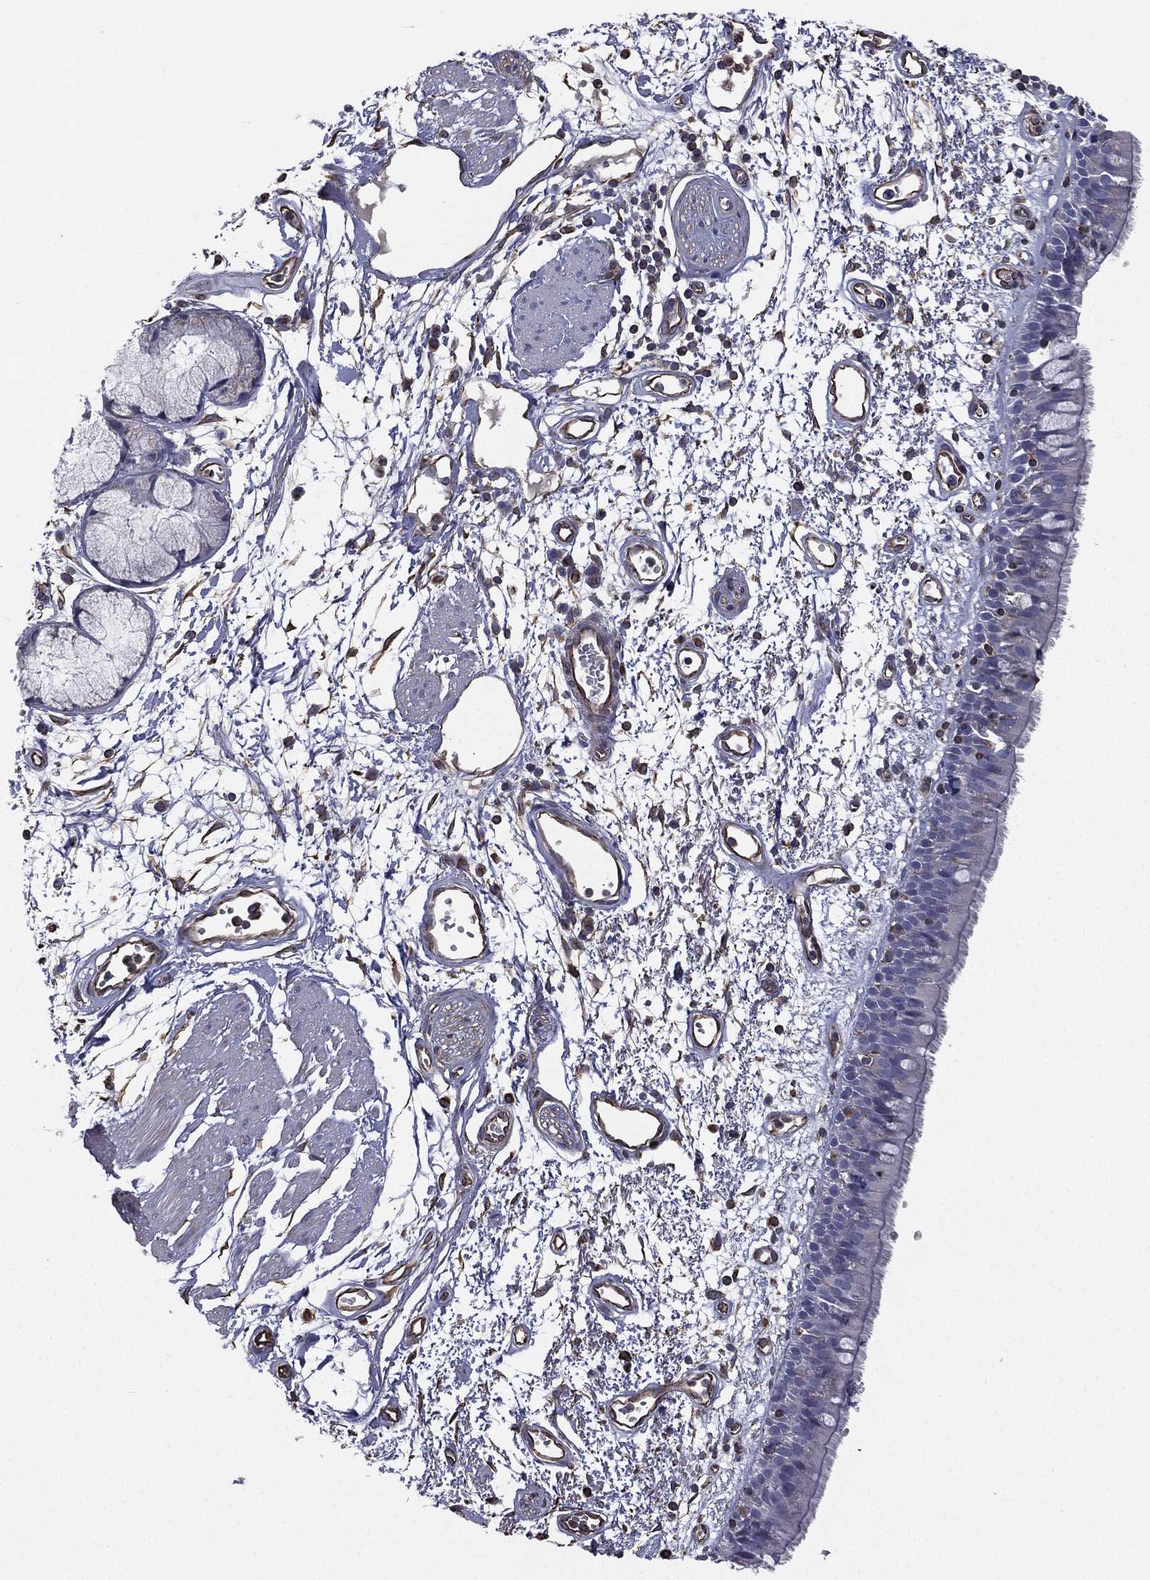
{"staining": {"intensity": "negative", "quantity": "none", "location": "none"}, "tissue": "bronchus", "cell_type": "Respiratory epithelial cells", "image_type": "normal", "snomed": [{"axis": "morphology", "description": "Normal tissue, NOS"}, {"axis": "morphology", "description": "Squamous cell carcinoma, NOS"}, {"axis": "topography", "description": "Cartilage tissue"}, {"axis": "topography", "description": "Bronchus"}, {"axis": "topography", "description": "Lung"}], "caption": "The image demonstrates no significant staining in respiratory epithelial cells of bronchus. Brightfield microscopy of IHC stained with DAB (brown) and hematoxylin (blue), captured at high magnification.", "gene": "SCUBE1", "patient": {"sex": "male", "age": 66}}